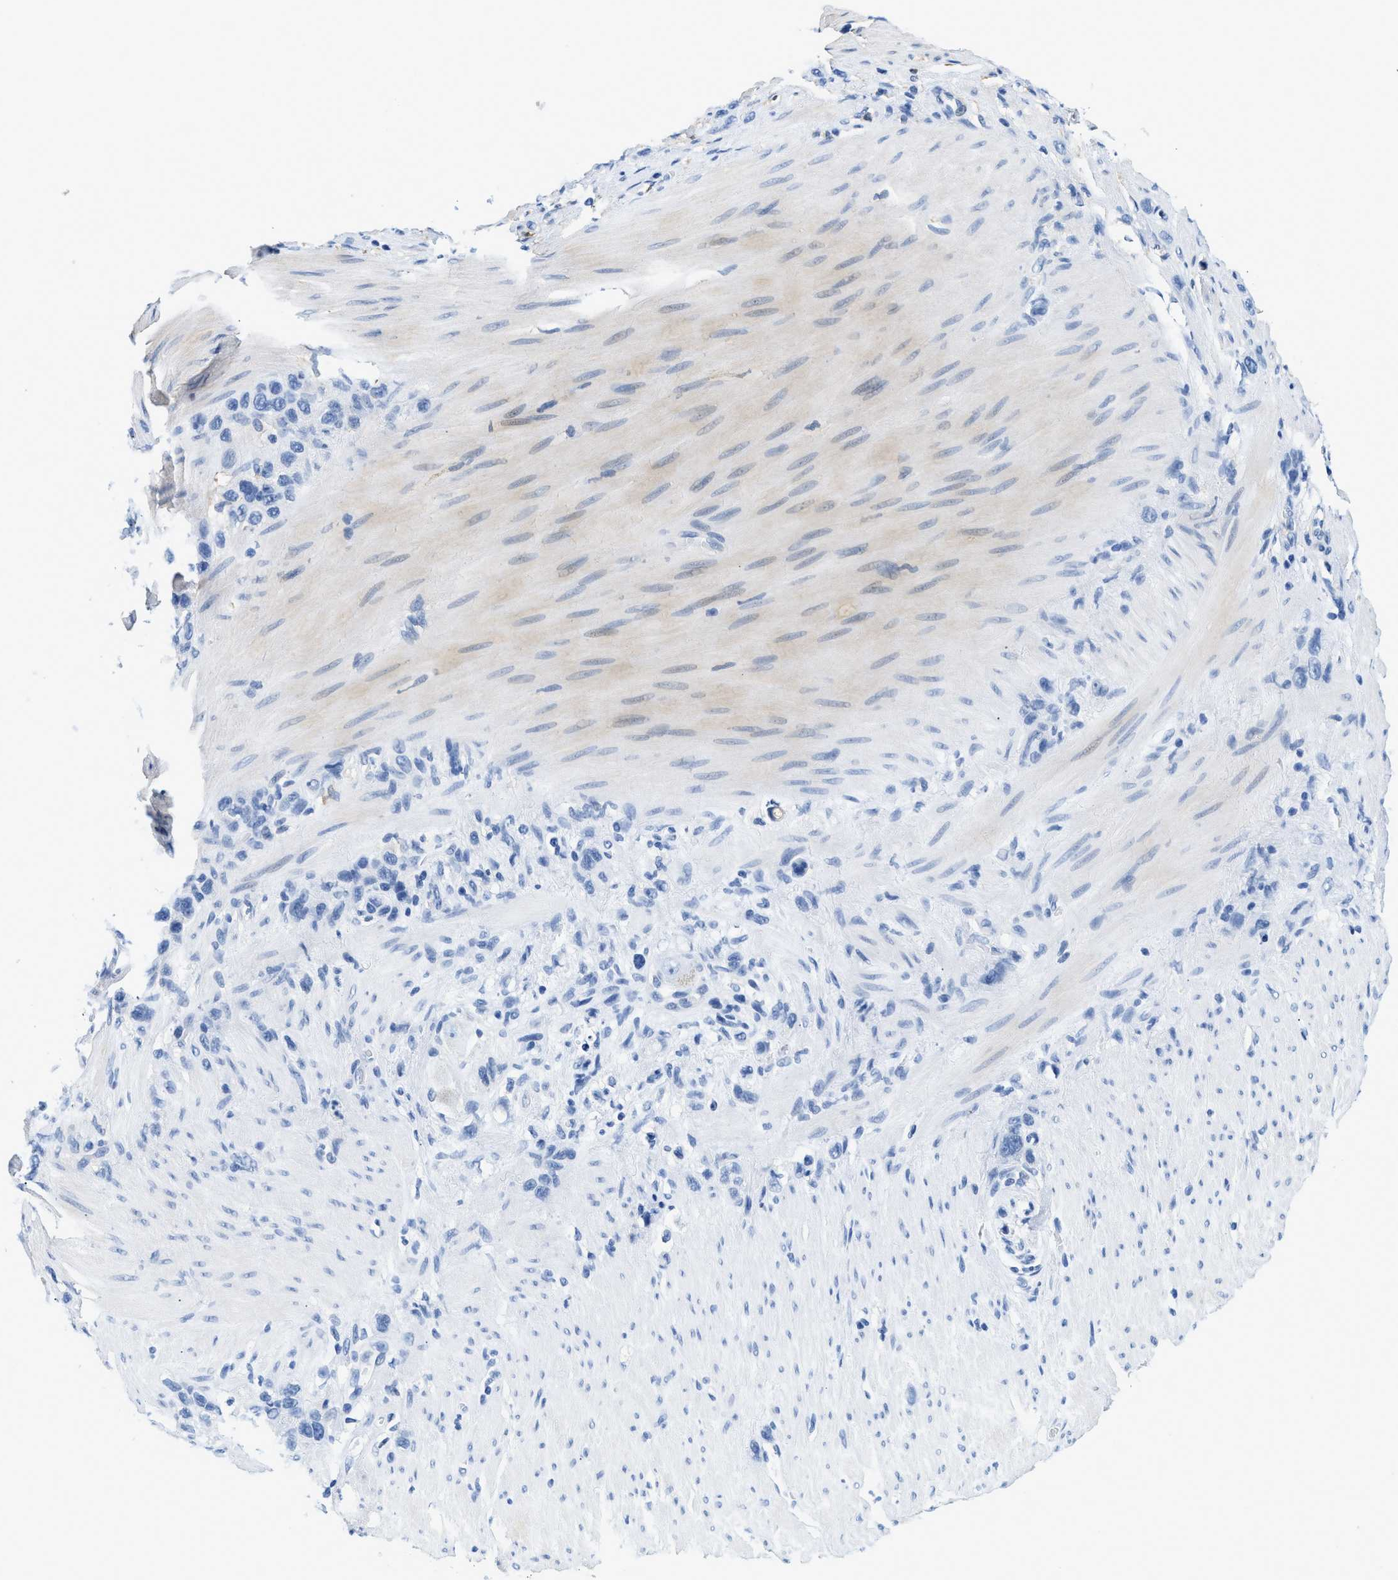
{"staining": {"intensity": "negative", "quantity": "none", "location": "none"}, "tissue": "stomach cancer", "cell_type": "Tumor cells", "image_type": "cancer", "snomed": [{"axis": "morphology", "description": "Adenocarcinoma, NOS"}, {"axis": "morphology", "description": "Adenocarcinoma, High grade"}, {"axis": "topography", "description": "Stomach, upper"}, {"axis": "topography", "description": "Stomach, lower"}], "caption": "Immunohistochemistry histopathology image of high-grade adenocarcinoma (stomach) stained for a protein (brown), which displays no expression in tumor cells.", "gene": "GSN", "patient": {"sex": "female", "age": 65}}